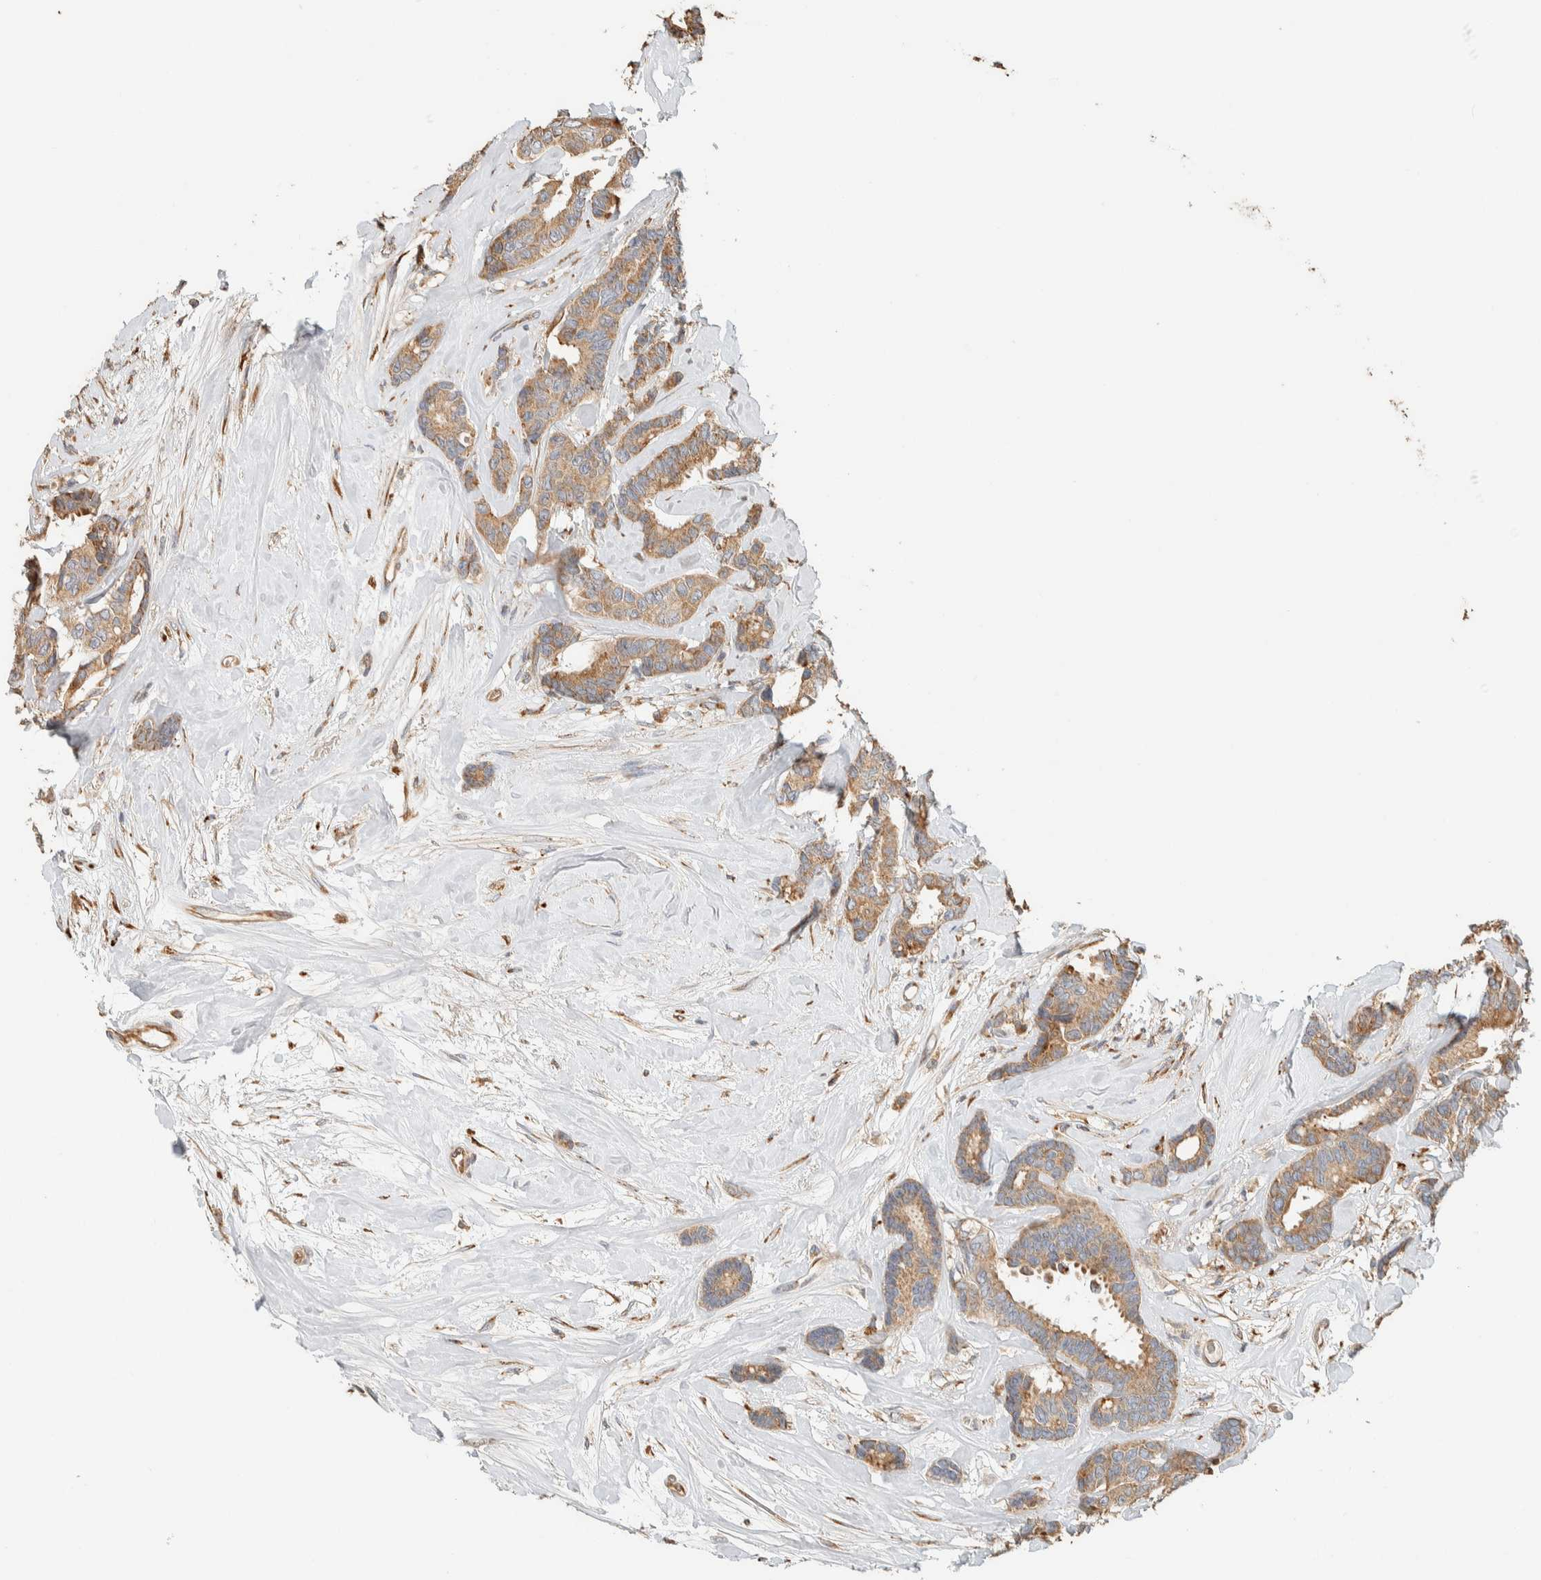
{"staining": {"intensity": "moderate", "quantity": ">75%", "location": "cytoplasmic/membranous"}, "tissue": "breast cancer", "cell_type": "Tumor cells", "image_type": "cancer", "snomed": [{"axis": "morphology", "description": "Duct carcinoma"}, {"axis": "topography", "description": "Breast"}], "caption": "Protein staining demonstrates moderate cytoplasmic/membranous expression in approximately >75% of tumor cells in breast cancer (intraductal carcinoma).", "gene": "RAB11FIP1", "patient": {"sex": "female", "age": 87}}